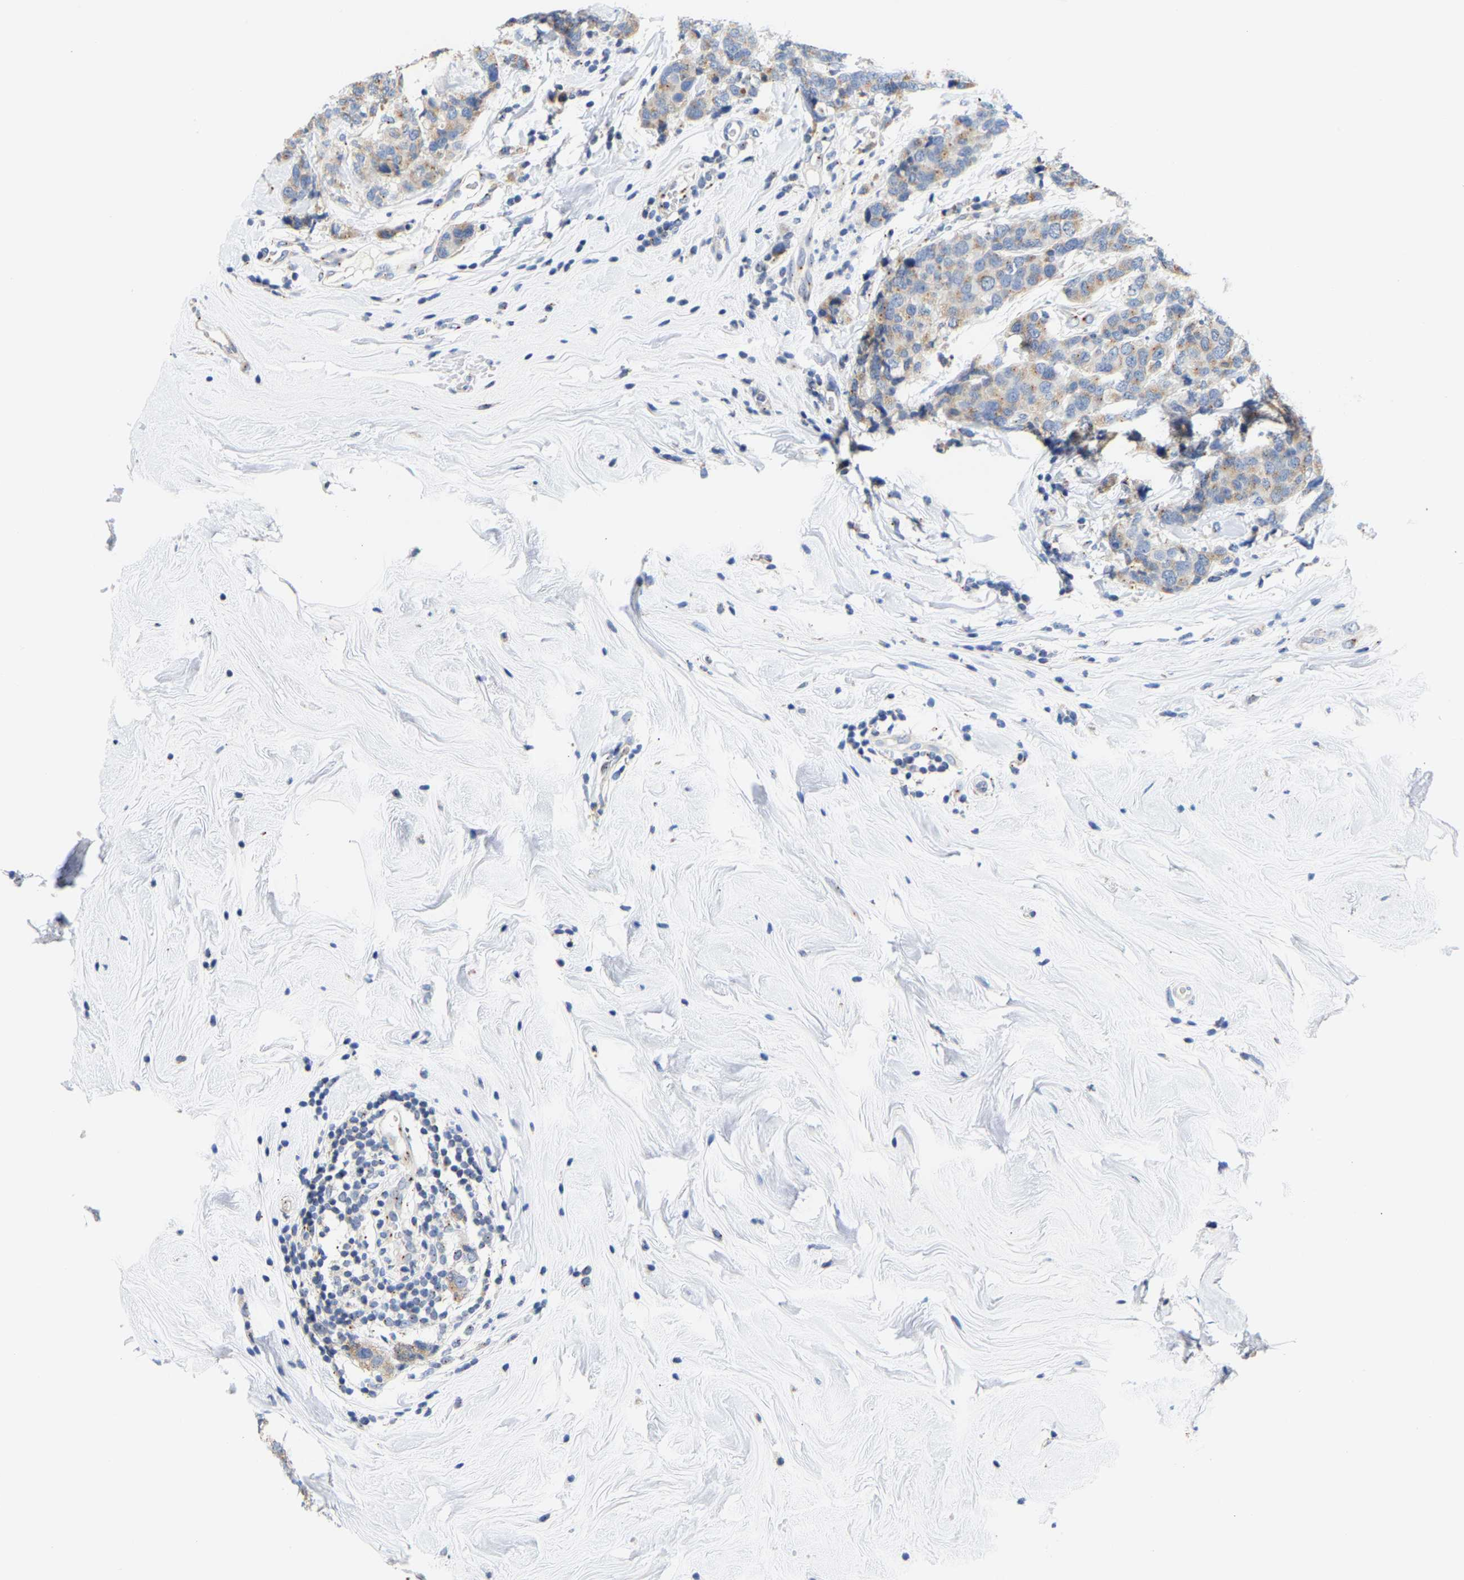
{"staining": {"intensity": "weak", "quantity": ">75%", "location": "cytoplasmic/membranous"}, "tissue": "breast cancer", "cell_type": "Tumor cells", "image_type": "cancer", "snomed": [{"axis": "morphology", "description": "Lobular carcinoma"}, {"axis": "topography", "description": "Breast"}], "caption": "Immunohistochemical staining of breast cancer (lobular carcinoma) demonstrates low levels of weak cytoplasmic/membranous protein expression in approximately >75% of tumor cells.", "gene": "PCNT", "patient": {"sex": "female", "age": 59}}